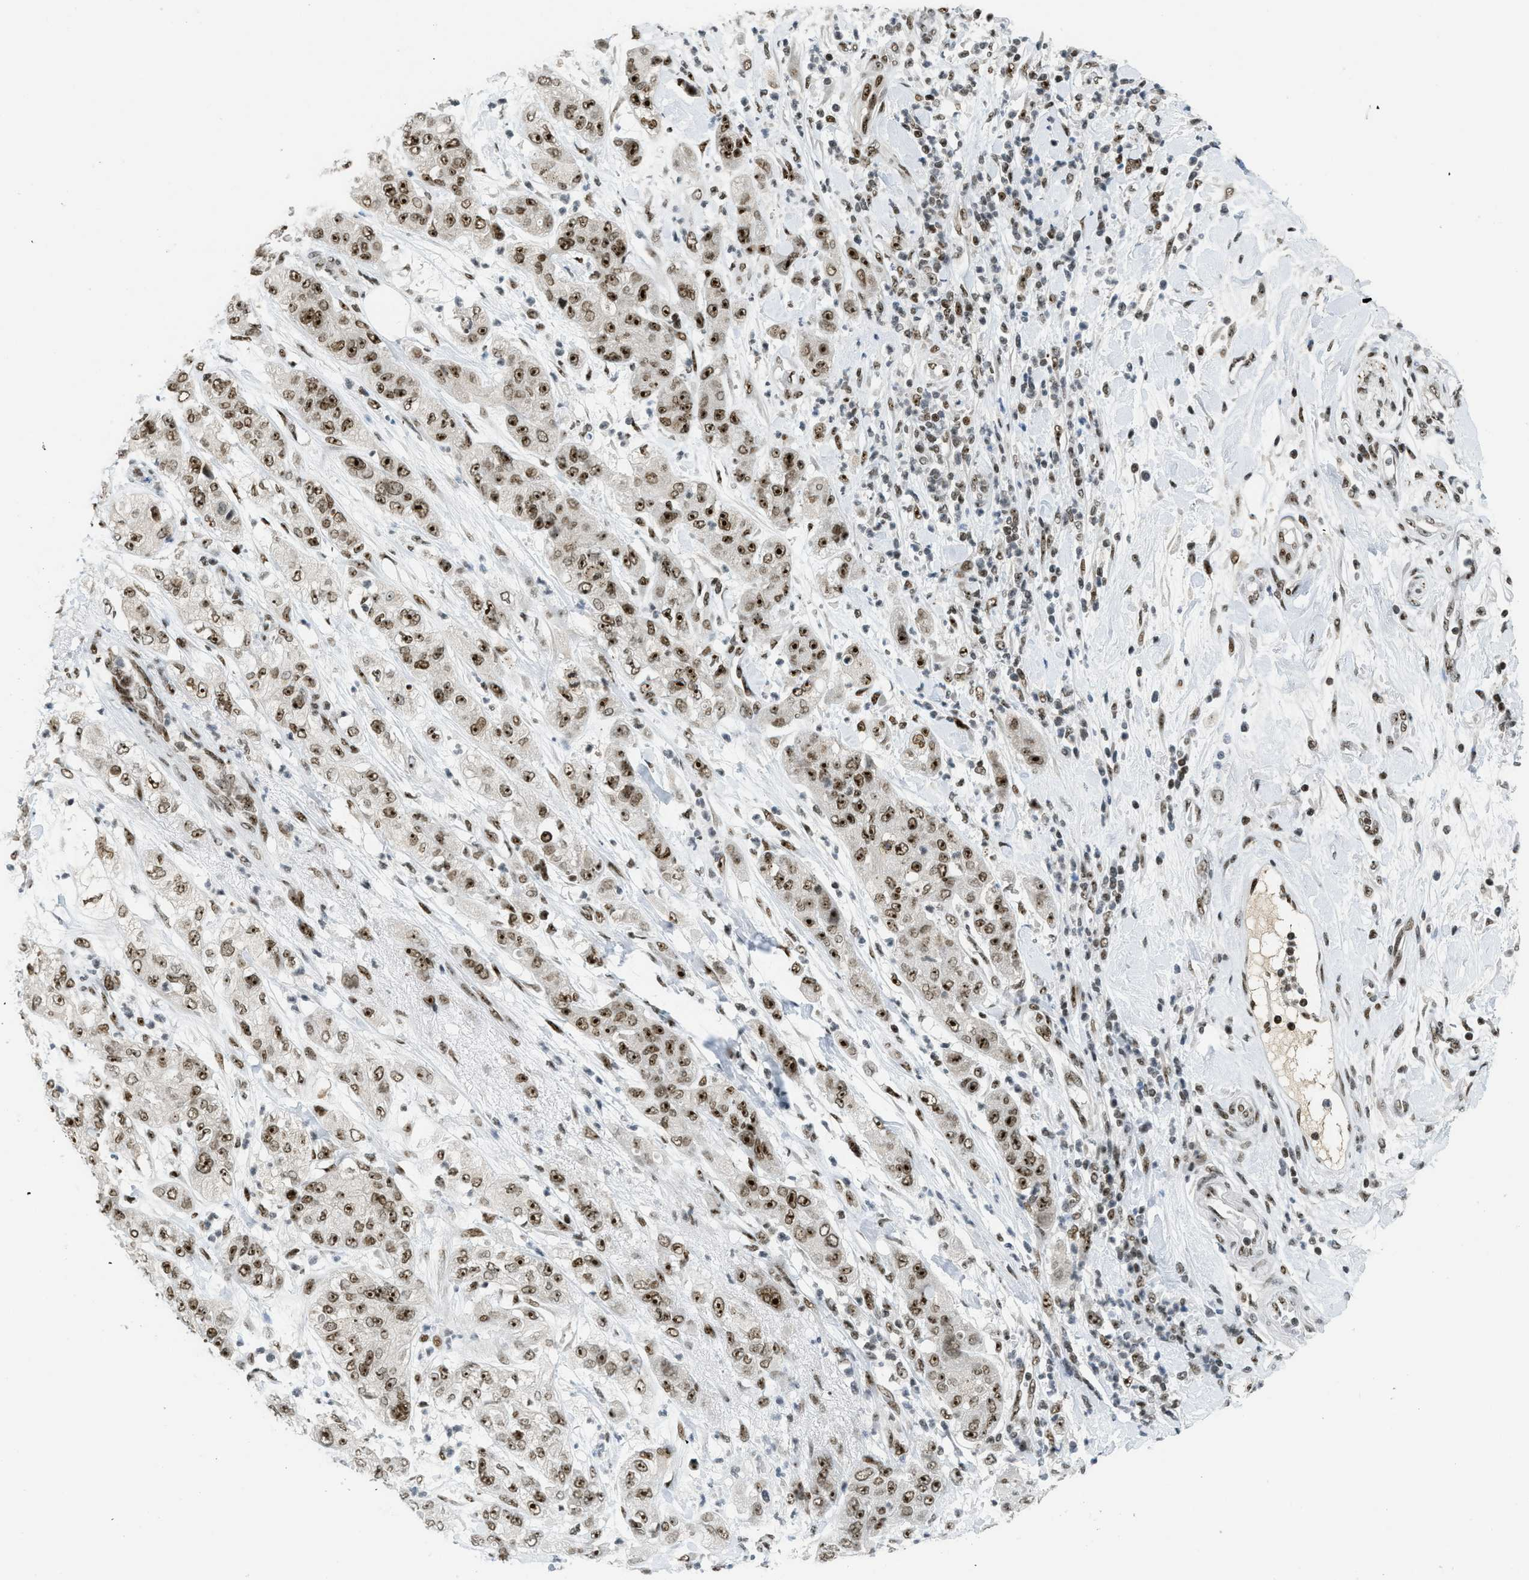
{"staining": {"intensity": "strong", "quantity": ">75%", "location": "nuclear"}, "tissue": "pancreatic cancer", "cell_type": "Tumor cells", "image_type": "cancer", "snomed": [{"axis": "morphology", "description": "Adenocarcinoma, NOS"}, {"axis": "topography", "description": "Pancreas"}], "caption": "Immunohistochemical staining of pancreatic cancer (adenocarcinoma) shows high levels of strong nuclear protein positivity in about >75% of tumor cells.", "gene": "URB1", "patient": {"sex": "female", "age": 78}}